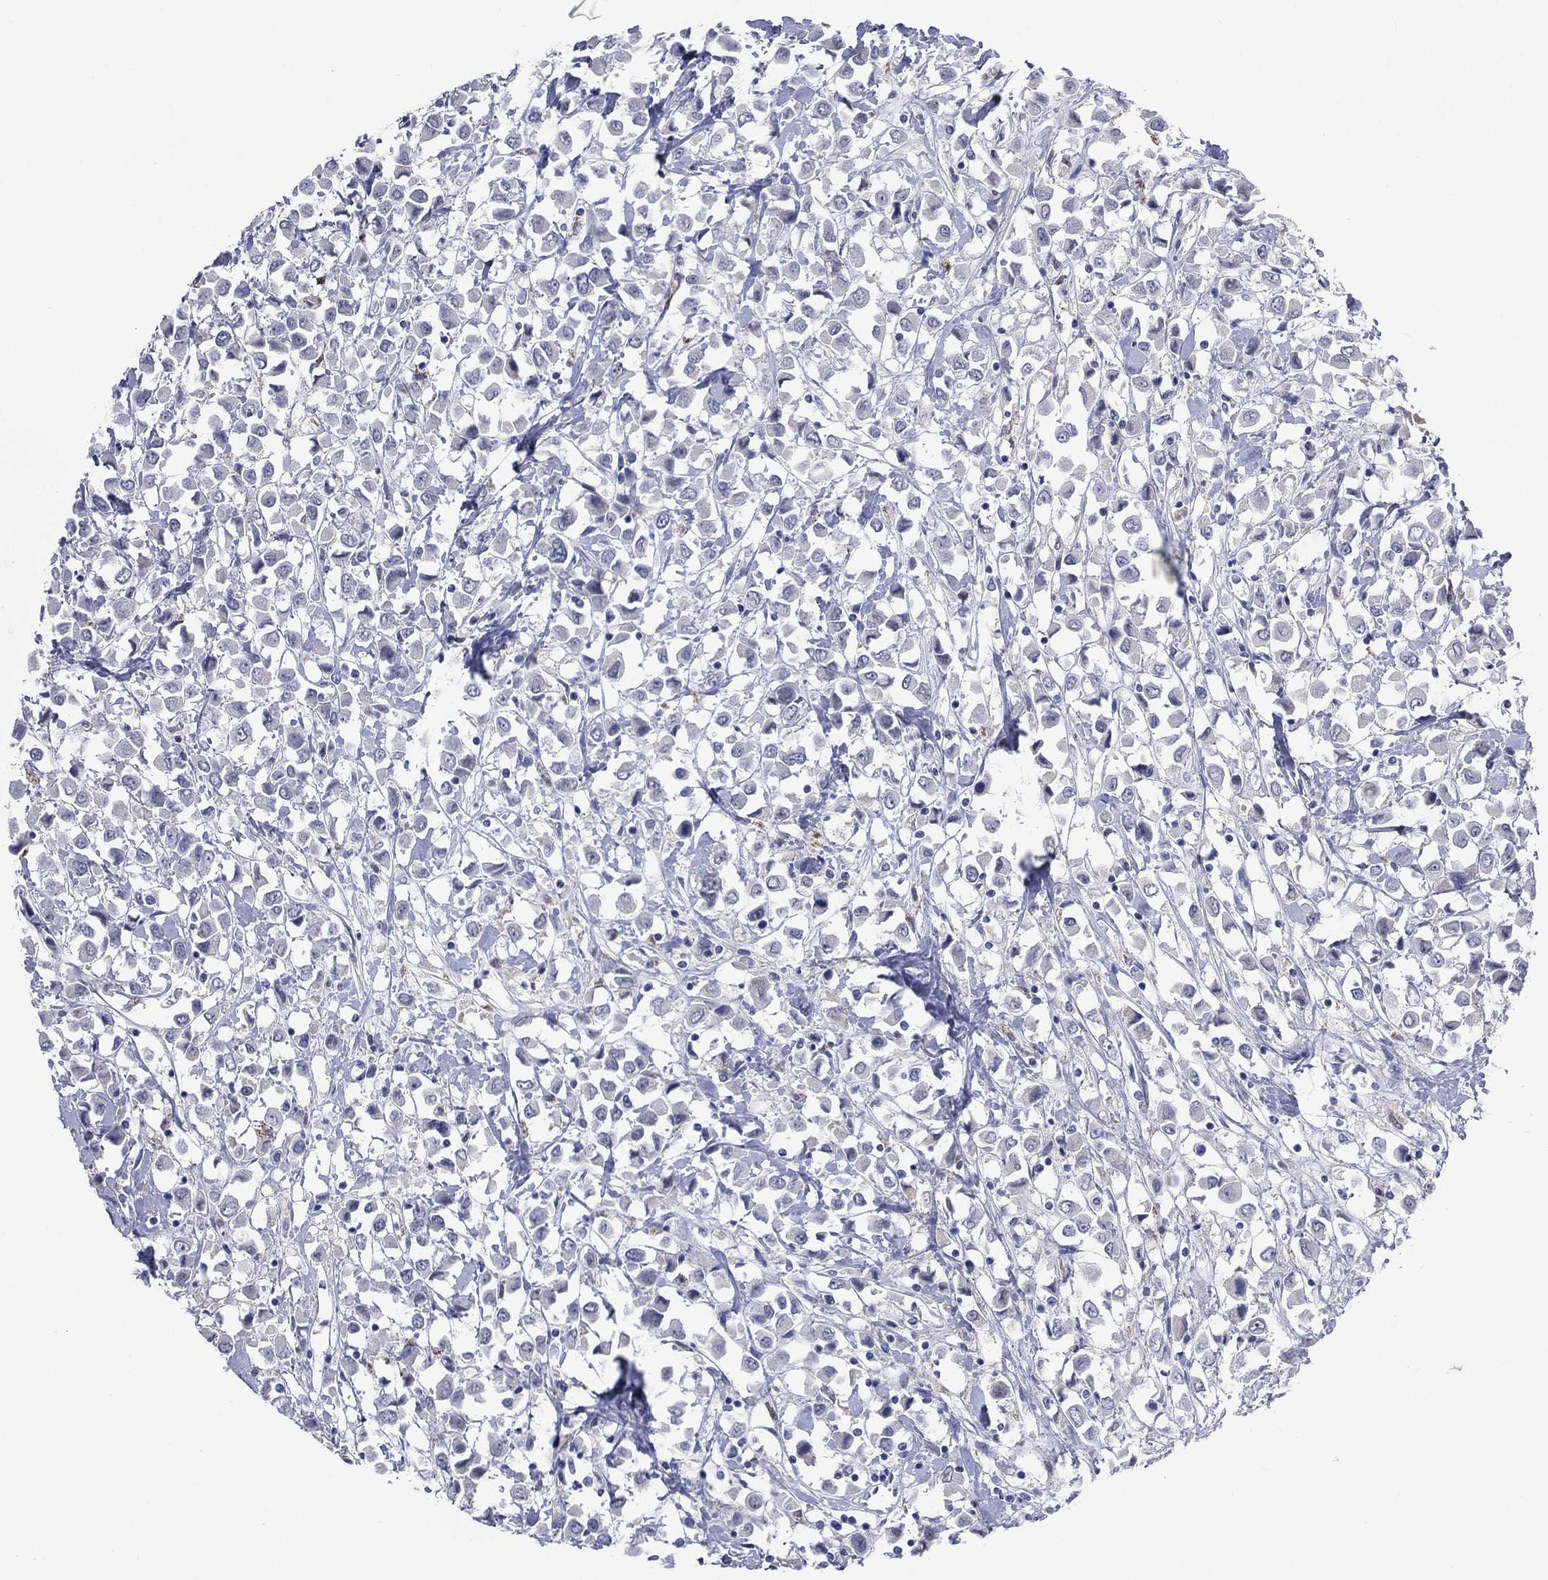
{"staining": {"intensity": "negative", "quantity": "none", "location": "none"}, "tissue": "breast cancer", "cell_type": "Tumor cells", "image_type": "cancer", "snomed": [{"axis": "morphology", "description": "Duct carcinoma"}, {"axis": "topography", "description": "Breast"}], "caption": "High power microscopy photomicrograph of an IHC histopathology image of breast cancer (infiltrating ductal carcinoma), revealing no significant staining in tumor cells.", "gene": "AKAP3", "patient": {"sex": "female", "age": 61}}